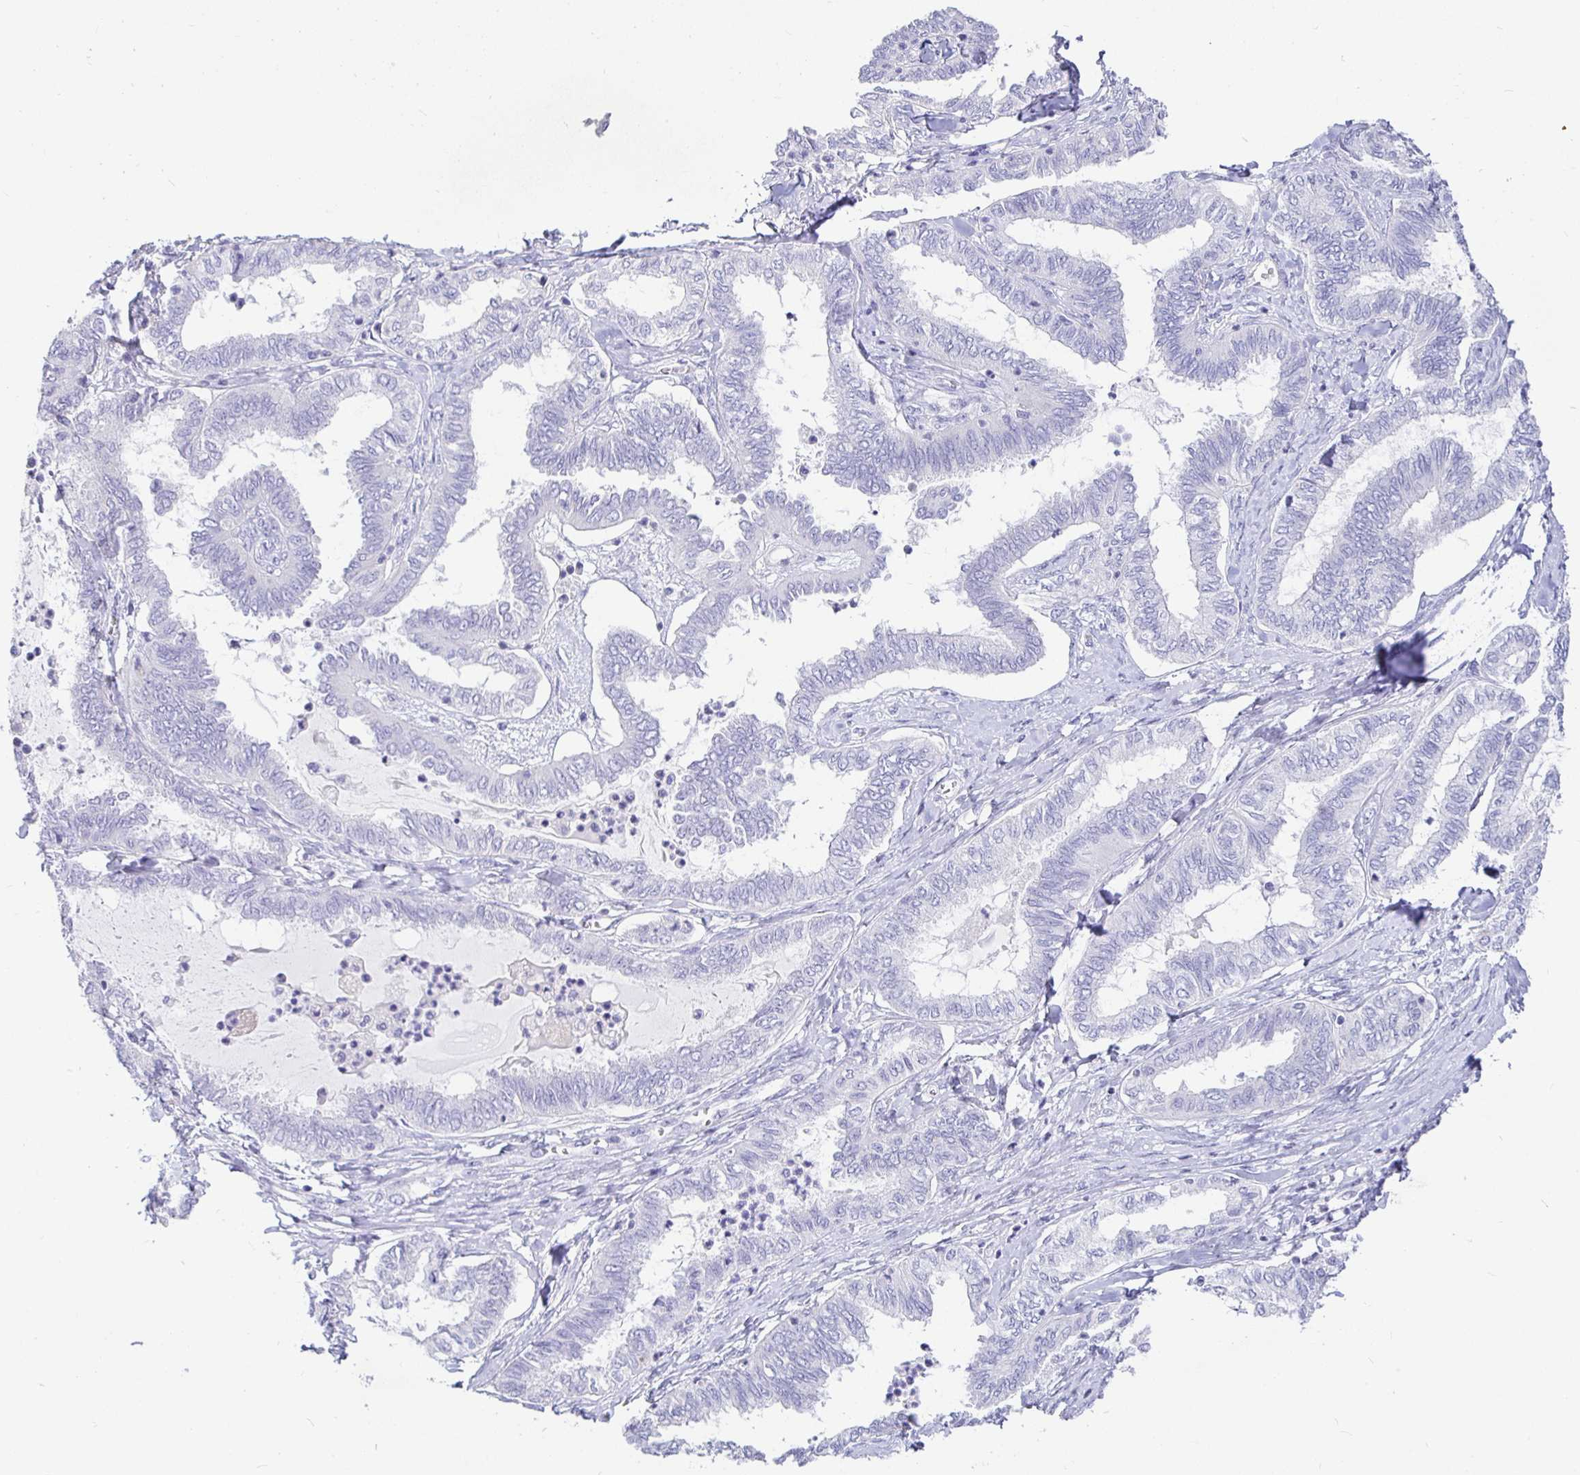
{"staining": {"intensity": "negative", "quantity": "none", "location": "none"}, "tissue": "ovarian cancer", "cell_type": "Tumor cells", "image_type": "cancer", "snomed": [{"axis": "morphology", "description": "Carcinoma, endometroid"}, {"axis": "topography", "description": "Ovary"}], "caption": "The histopathology image exhibits no significant staining in tumor cells of ovarian endometroid carcinoma. The staining was performed using DAB to visualize the protein expression in brown, while the nuclei were stained in blue with hematoxylin (Magnification: 20x).", "gene": "TPTE", "patient": {"sex": "female", "age": 70}}